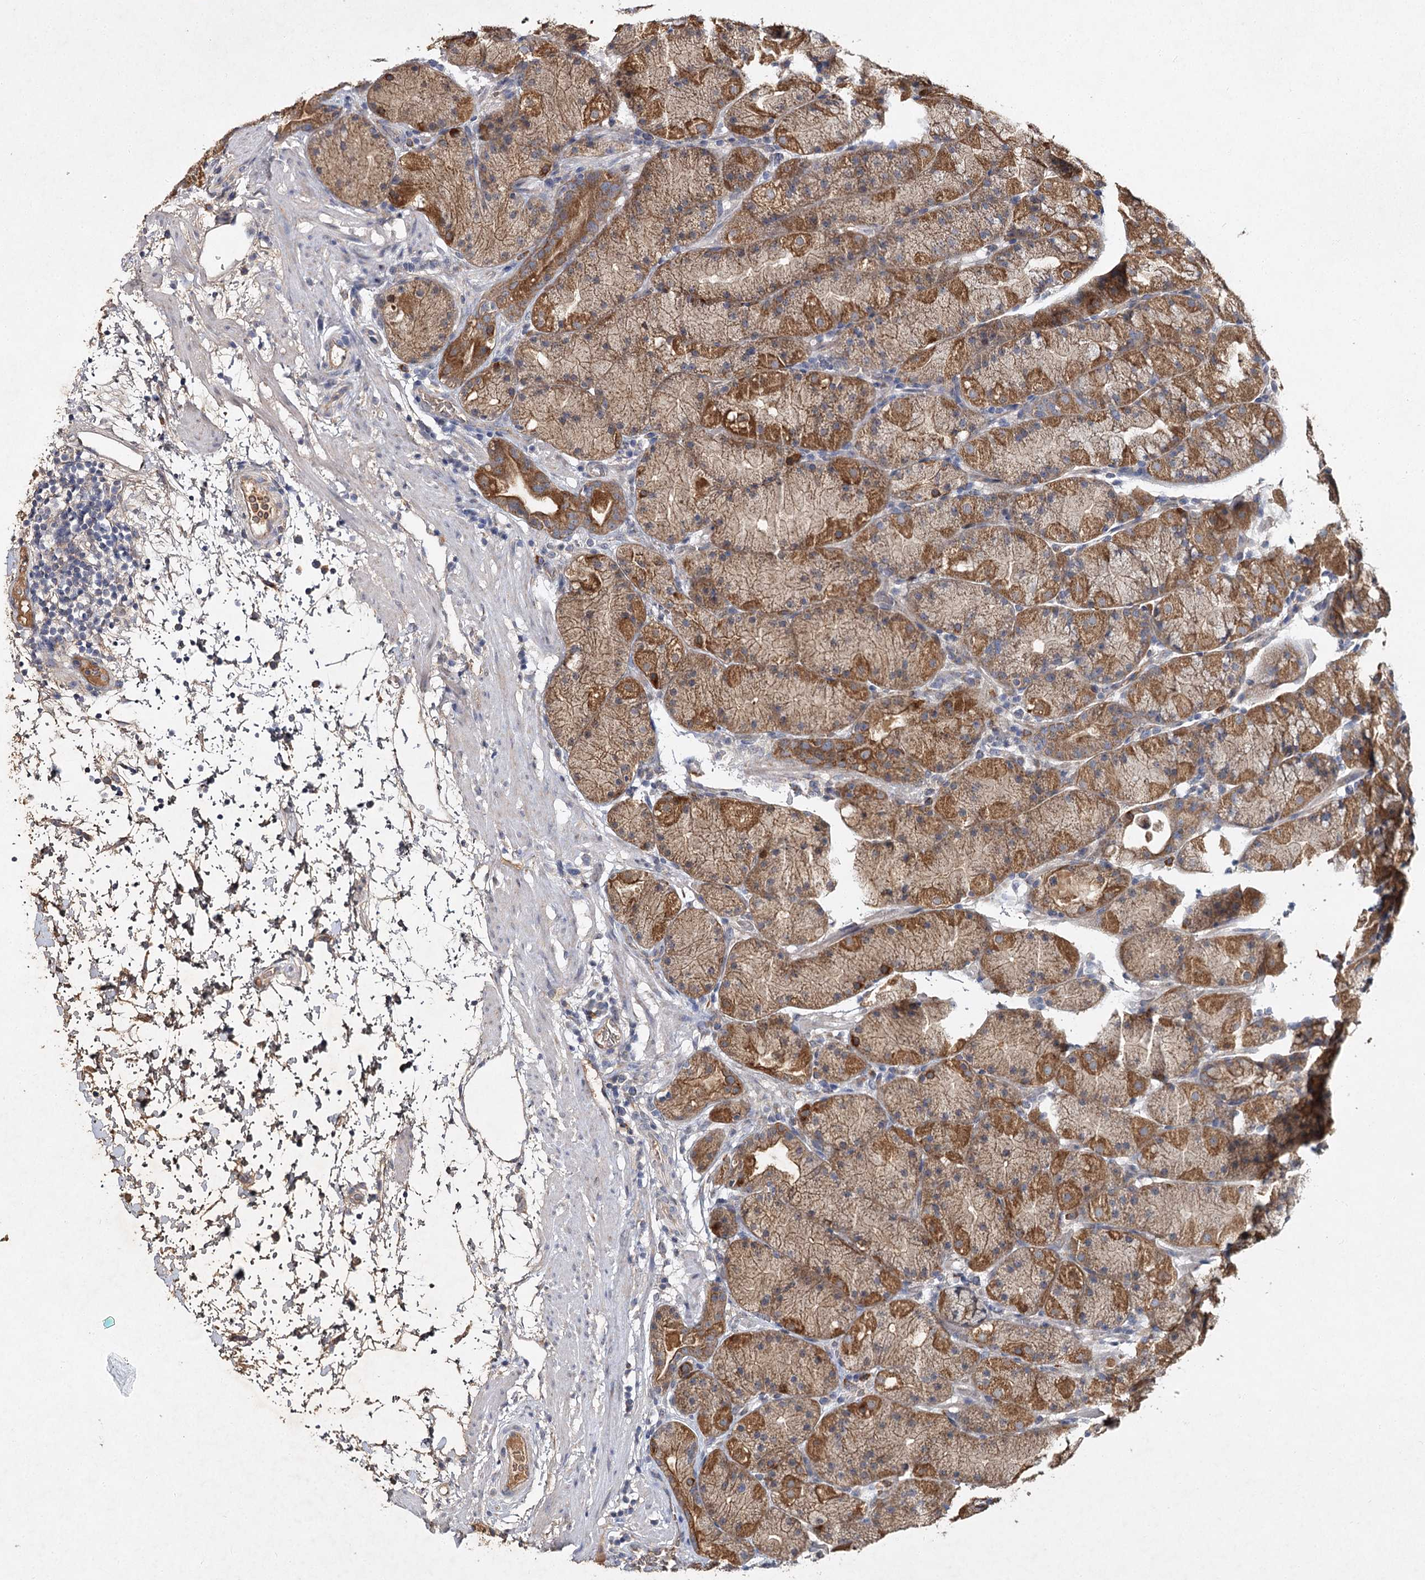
{"staining": {"intensity": "moderate", "quantity": ">75%", "location": "cytoplasmic/membranous"}, "tissue": "stomach", "cell_type": "Glandular cells", "image_type": "normal", "snomed": [{"axis": "morphology", "description": "Normal tissue, NOS"}, {"axis": "topography", "description": "Stomach, upper"}, {"axis": "topography", "description": "Stomach"}], "caption": "Immunohistochemical staining of unremarkable human stomach displays moderate cytoplasmic/membranous protein positivity in approximately >75% of glandular cells. The staining is performed using DAB brown chromogen to label protein expression. The nuclei are counter-stained blue using hematoxylin.", "gene": "MFN1", "patient": {"sex": "male", "age": 48}}